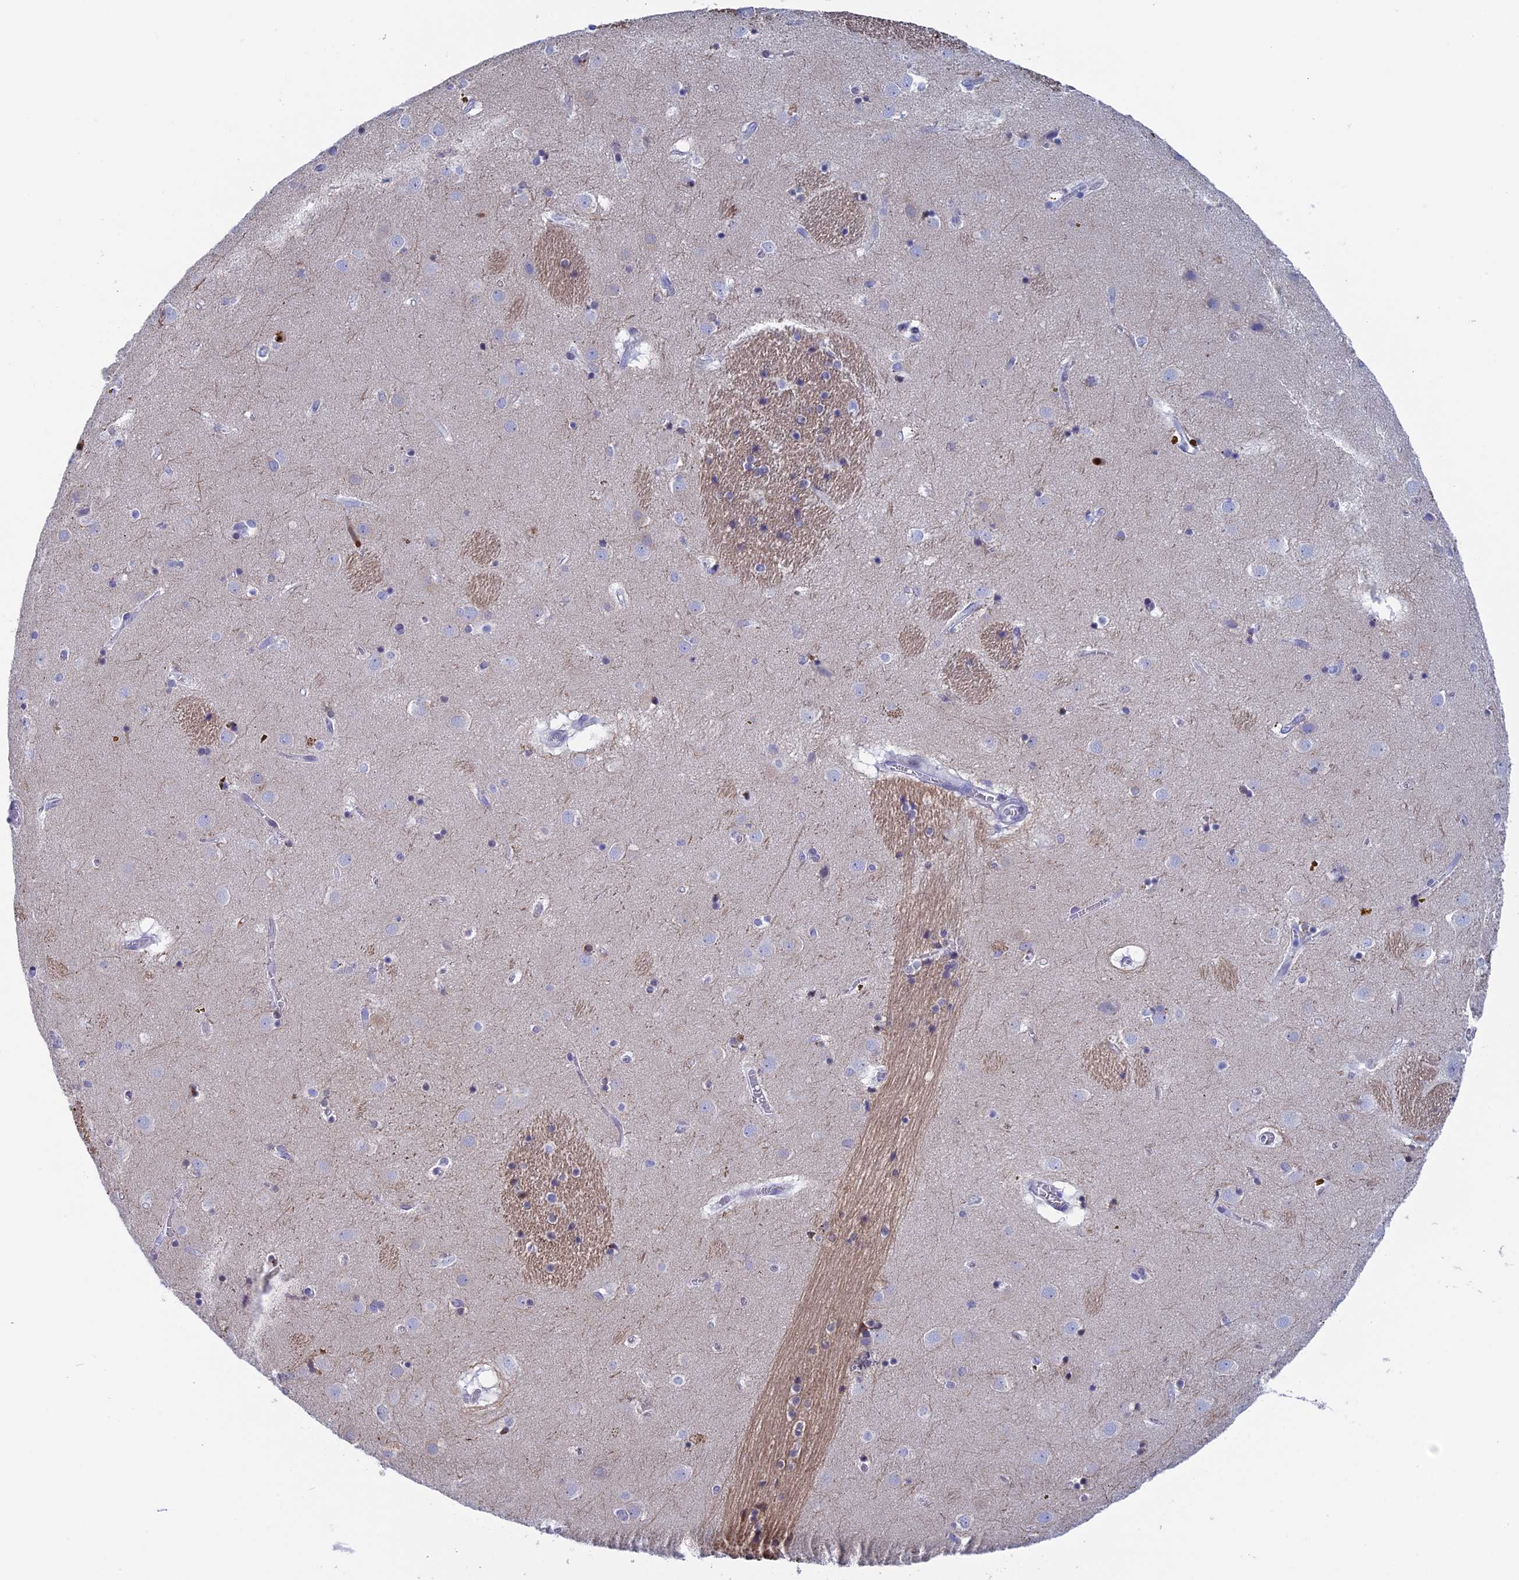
{"staining": {"intensity": "negative", "quantity": "none", "location": "none"}, "tissue": "caudate", "cell_type": "Glial cells", "image_type": "normal", "snomed": [{"axis": "morphology", "description": "Normal tissue, NOS"}, {"axis": "topography", "description": "Lateral ventricle wall"}], "caption": "A high-resolution photomicrograph shows IHC staining of unremarkable caudate, which demonstrates no significant positivity in glial cells.", "gene": "SLC26A1", "patient": {"sex": "male", "age": 70}}